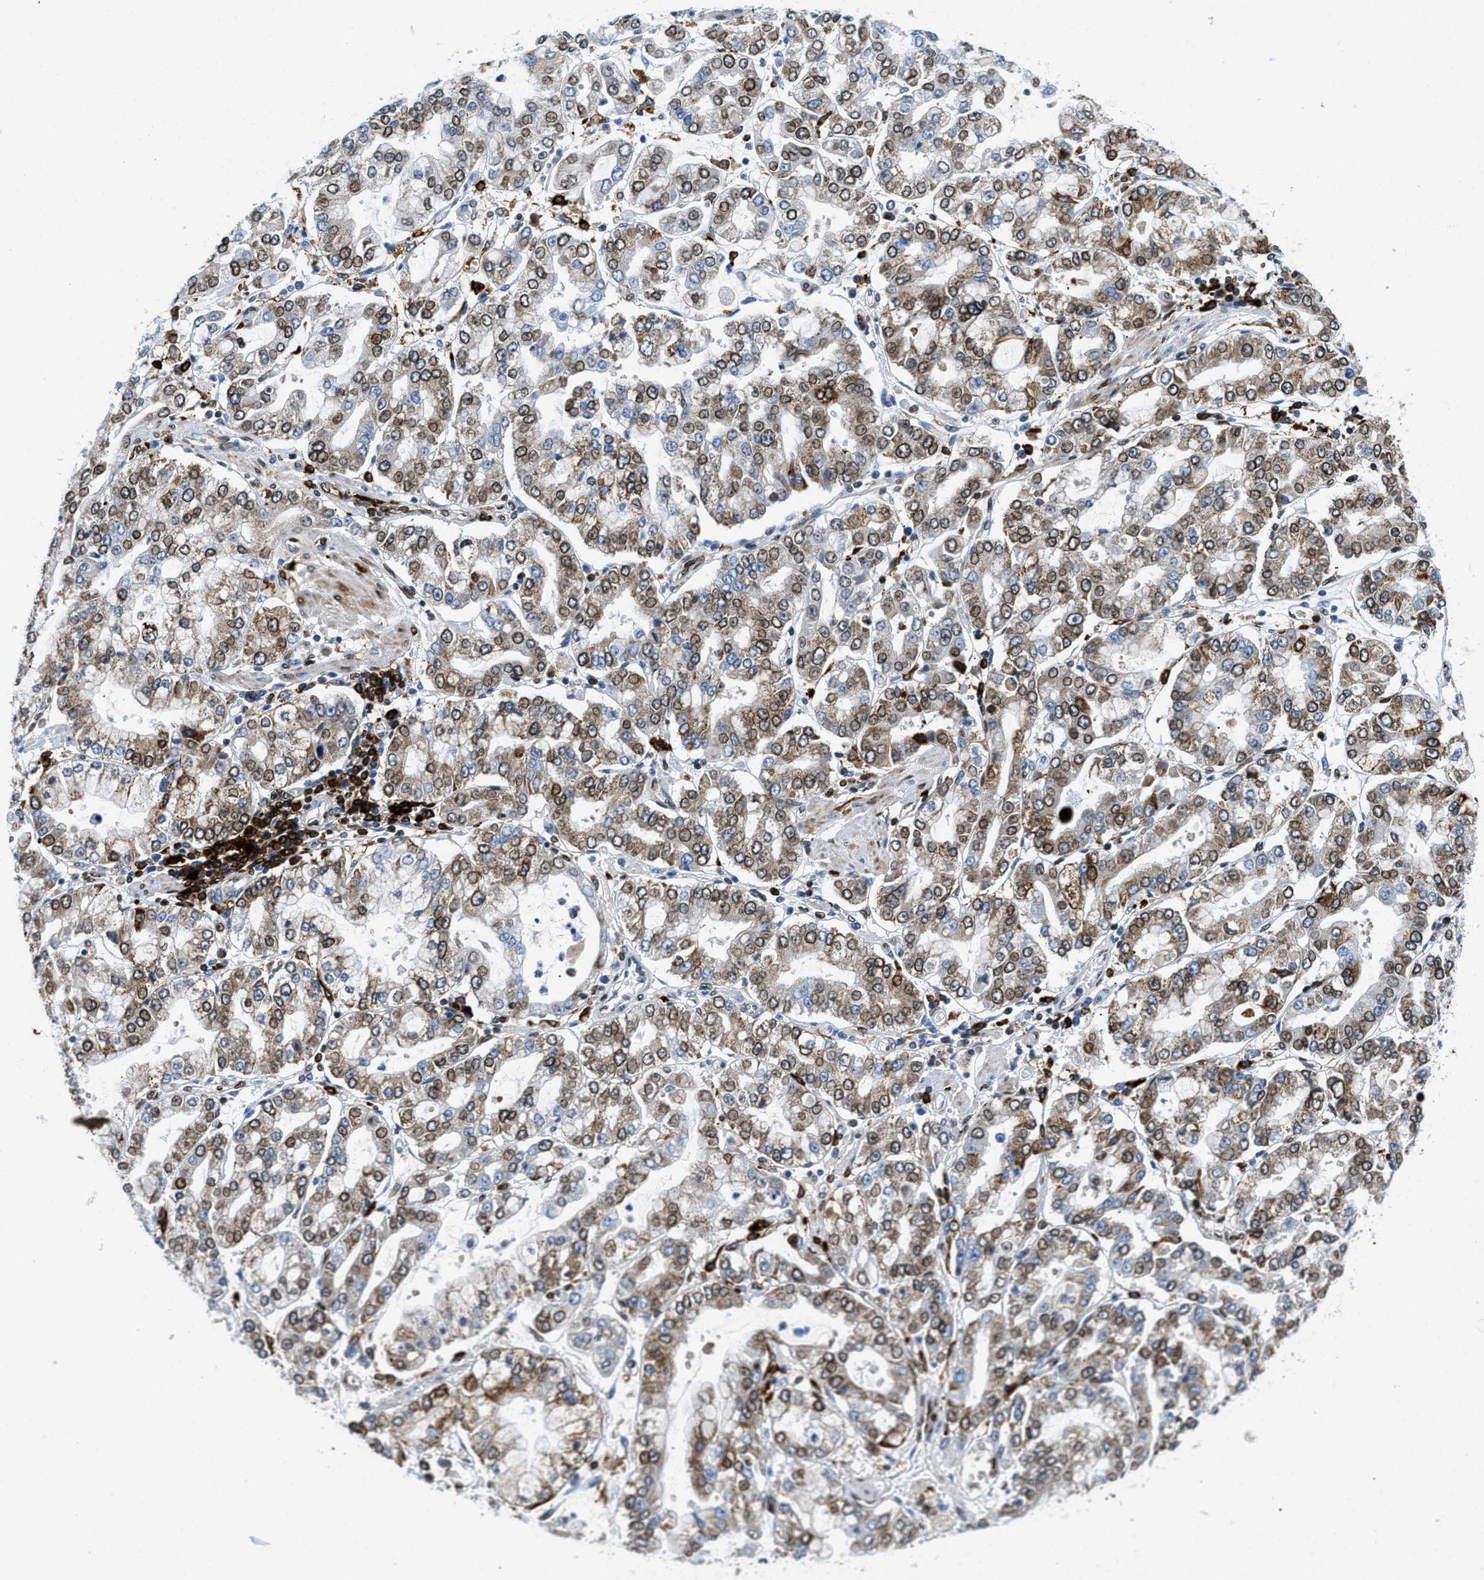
{"staining": {"intensity": "moderate", "quantity": "25%-75%", "location": "cytoplasmic/membranous,nuclear"}, "tissue": "stomach cancer", "cell_type": "Tumor cells", "image_type": "cancer", "snomed": [{"axis": "morphology", "description": "Adenocarcinoma, NOS"}, {"axis": "topography", "description": "Stomach"}], "caption": "Immunohistochemistry (IHC) photomicrograph of stomach adenocarcinoma stained for a protein (brown), which demonstrates medium levels of moderate cytoplasmic/membranous and nuclear expression in about 25%-75% of tumor cells.", "gene": "CD226", "patient": {"sex": "male", "age": 76}}